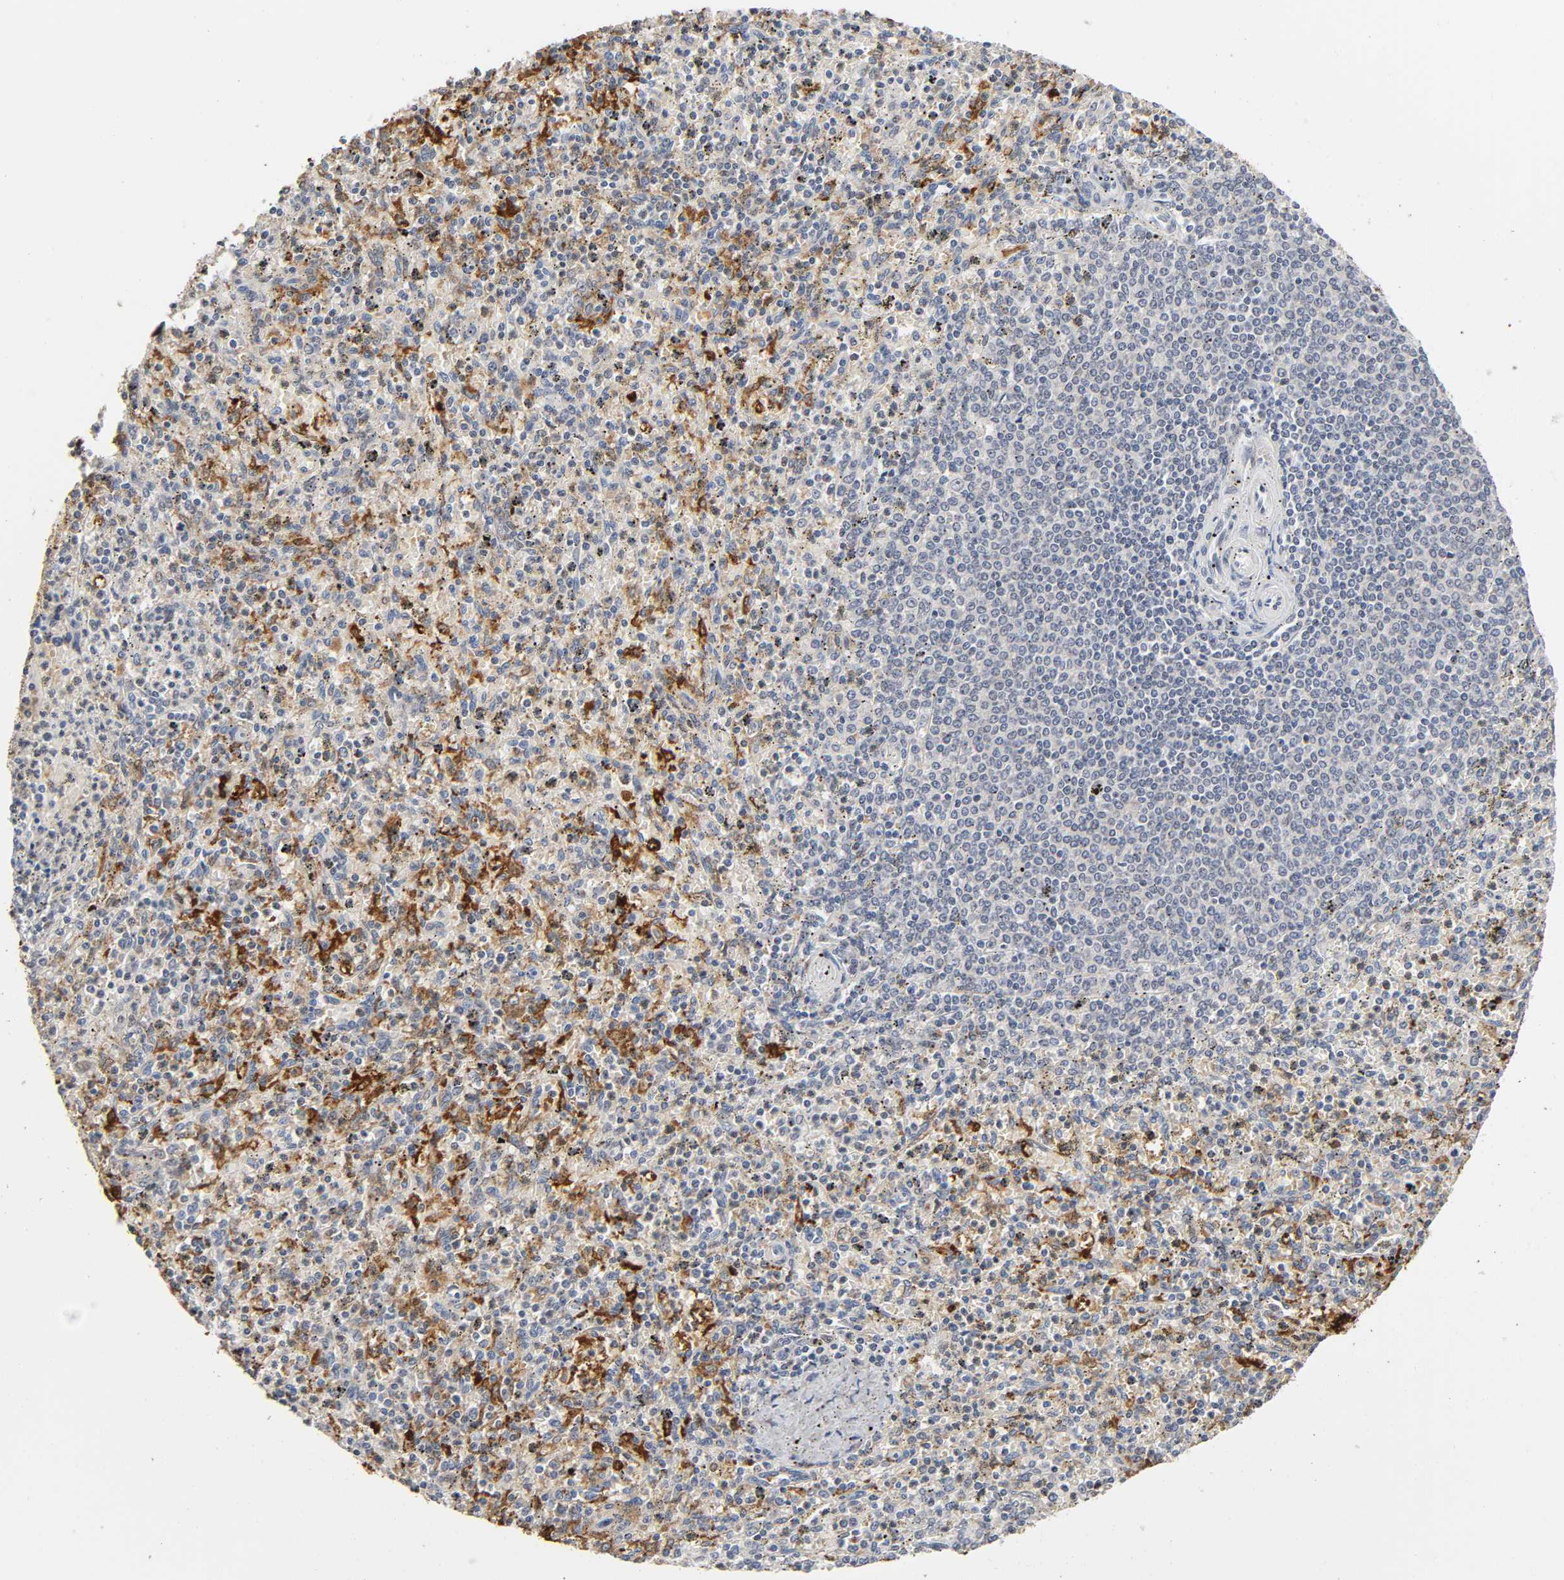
{"staining": {"intensity": "moderate", "quantity": "25%-75%", "location": "cytoplasmic/membranous"}, "tissue": "spleen", "cell_type": "Cells in red pulp", "image_type": "normal", "snomed": [{"axis": "morphology", "description": "Normal tissue, NOS"}, {"axis": "topography", "description": "Spleen"}], "caption": "IHC photomicrograph of normal spleen stained for a protein (brown), which demonstrates medium levels of moderate cytoplasmic/membranous expression in about 25%-75% of cells in red pulp.", "gene": "KAT2B", "patient": {"sex": "male", "age": 72}}